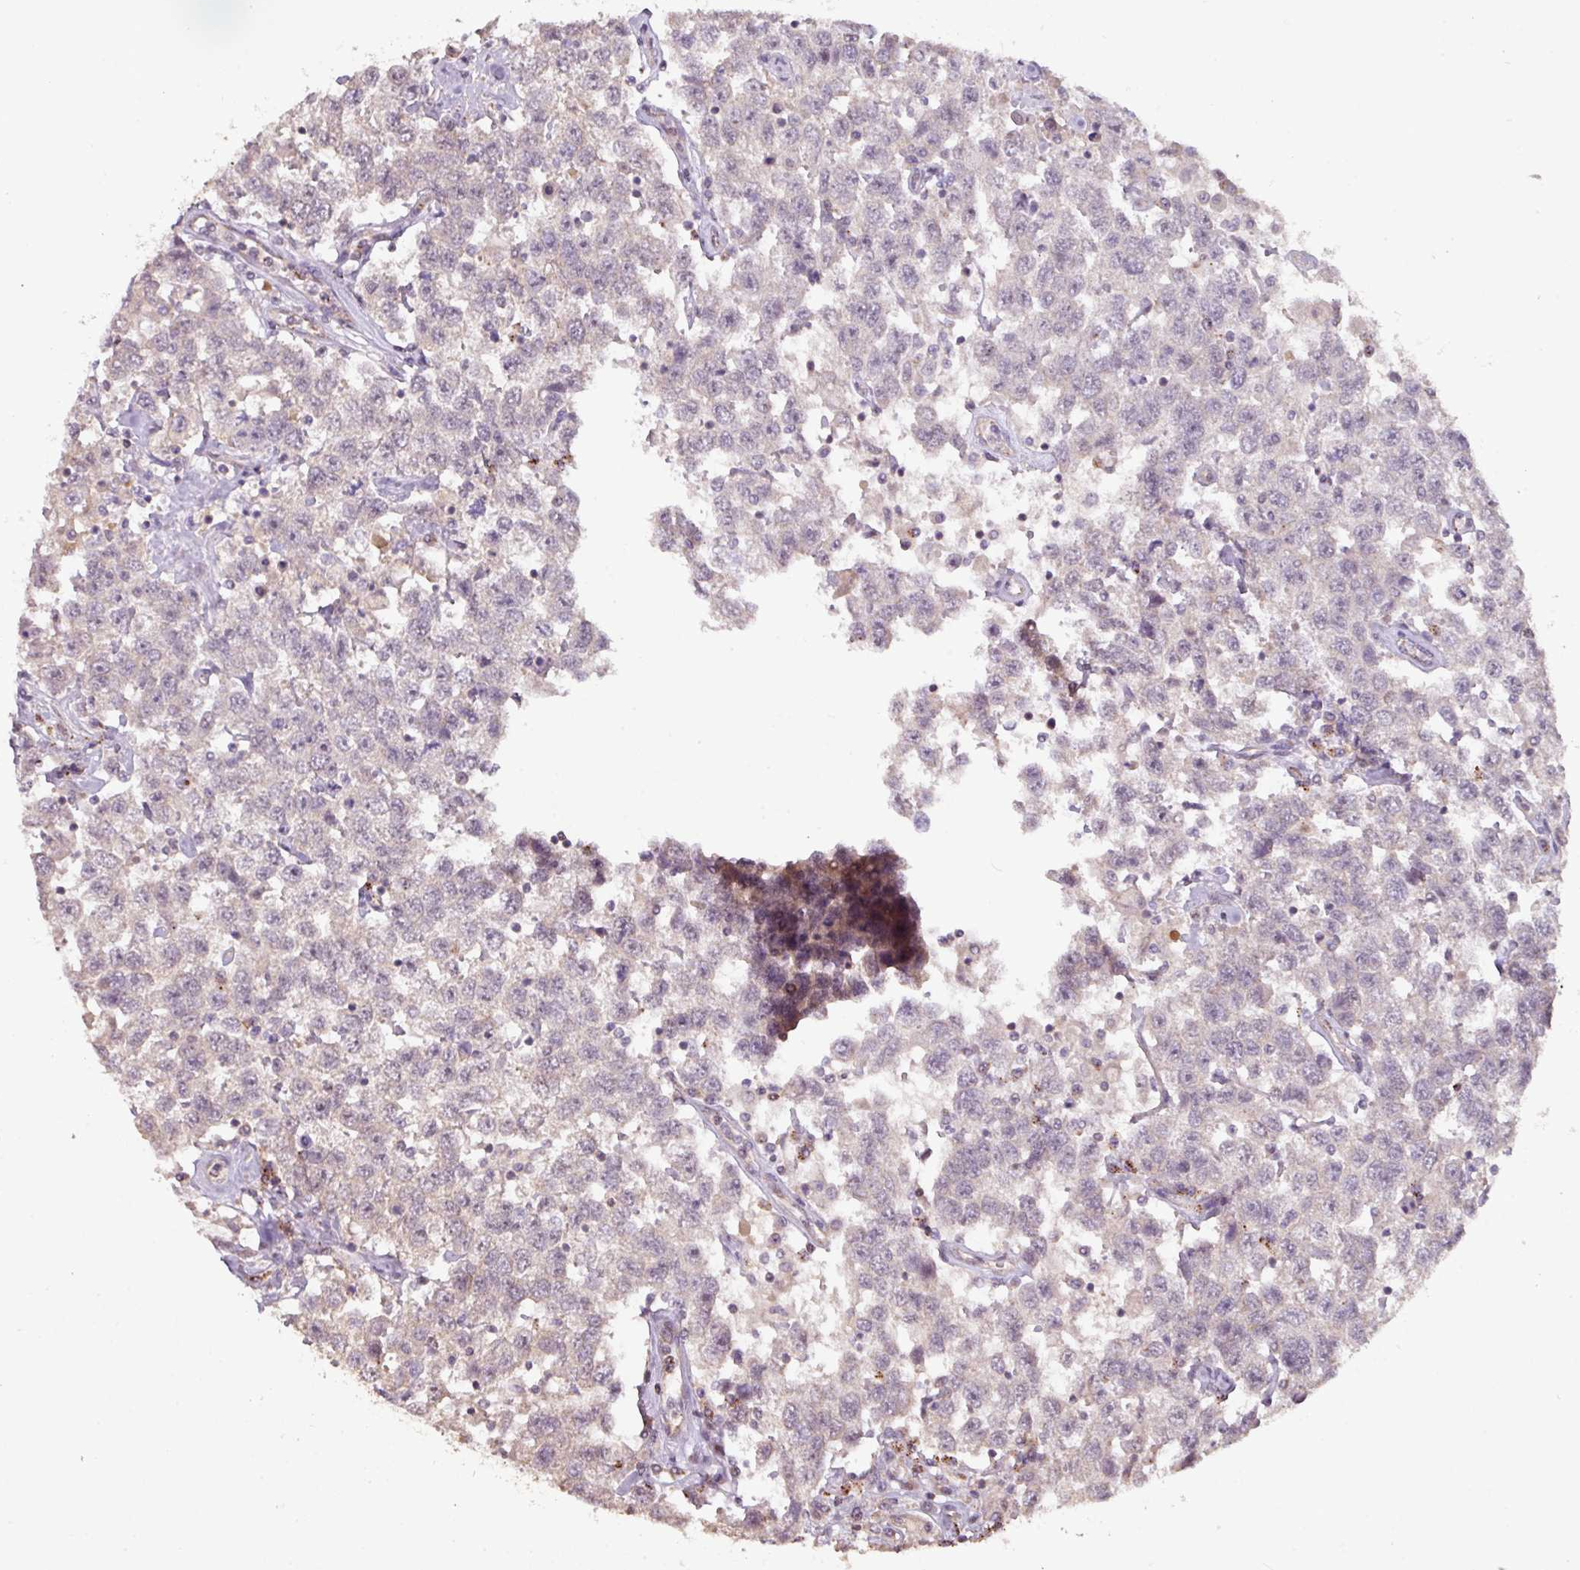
{"staining": {"intensity": "negative", "quantity": "none", "location": "none"}, "tissue": "testis cancer", "cell_type": "Tumor cells", "image_type": "cancer", "snomed": [{"axis": "morphology", "description": "Seminoma, NOS"}, {"axis": "topography", "description": "Testis"}], "caption": "There is no significant staining in tumor cells of testis seminoma.", "gene": "CXCR5", "patient": {"sex": "male", "age": 41}}